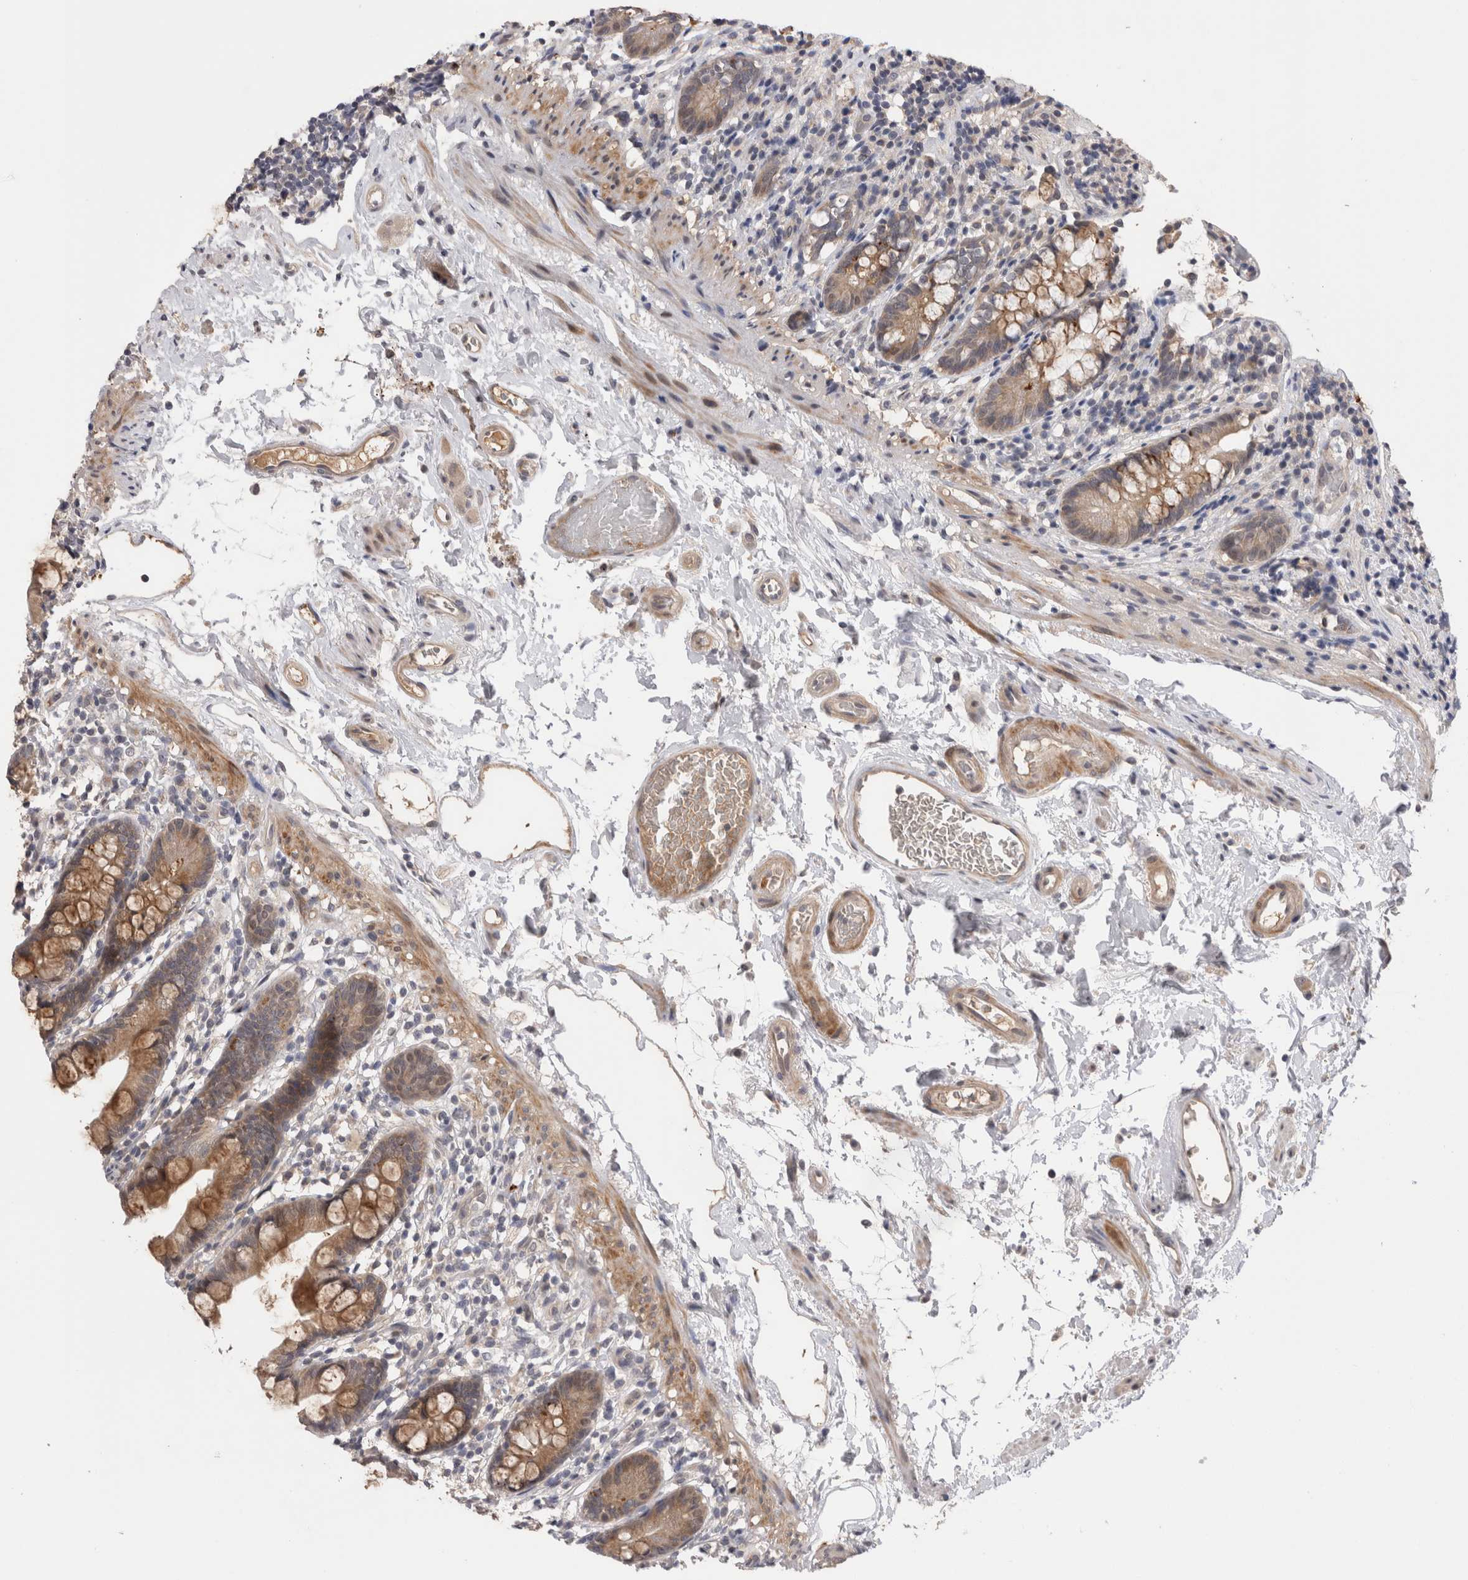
{"staining": {"intensity": "moderate", "quantity": ">75%", "location": "cytoplasmic/membranous"}, "tissue": "small intestine", "cell_type": "Glandular cells", "image_type": "normal", "snomed": [{"axis": "morphology", "description": "Normal tissue, NOS"}, {"axis": "topography", "description": "Small intestine"}], "caption": "Moderate cytoplasmic/membranous positivity for a protein is present in about >75% of glandular cells of unremarkable small intestine using immunohistochemistry (IHC).", "gene": "CRYBG1", "patient": {"sex": "female", "age": 84}}